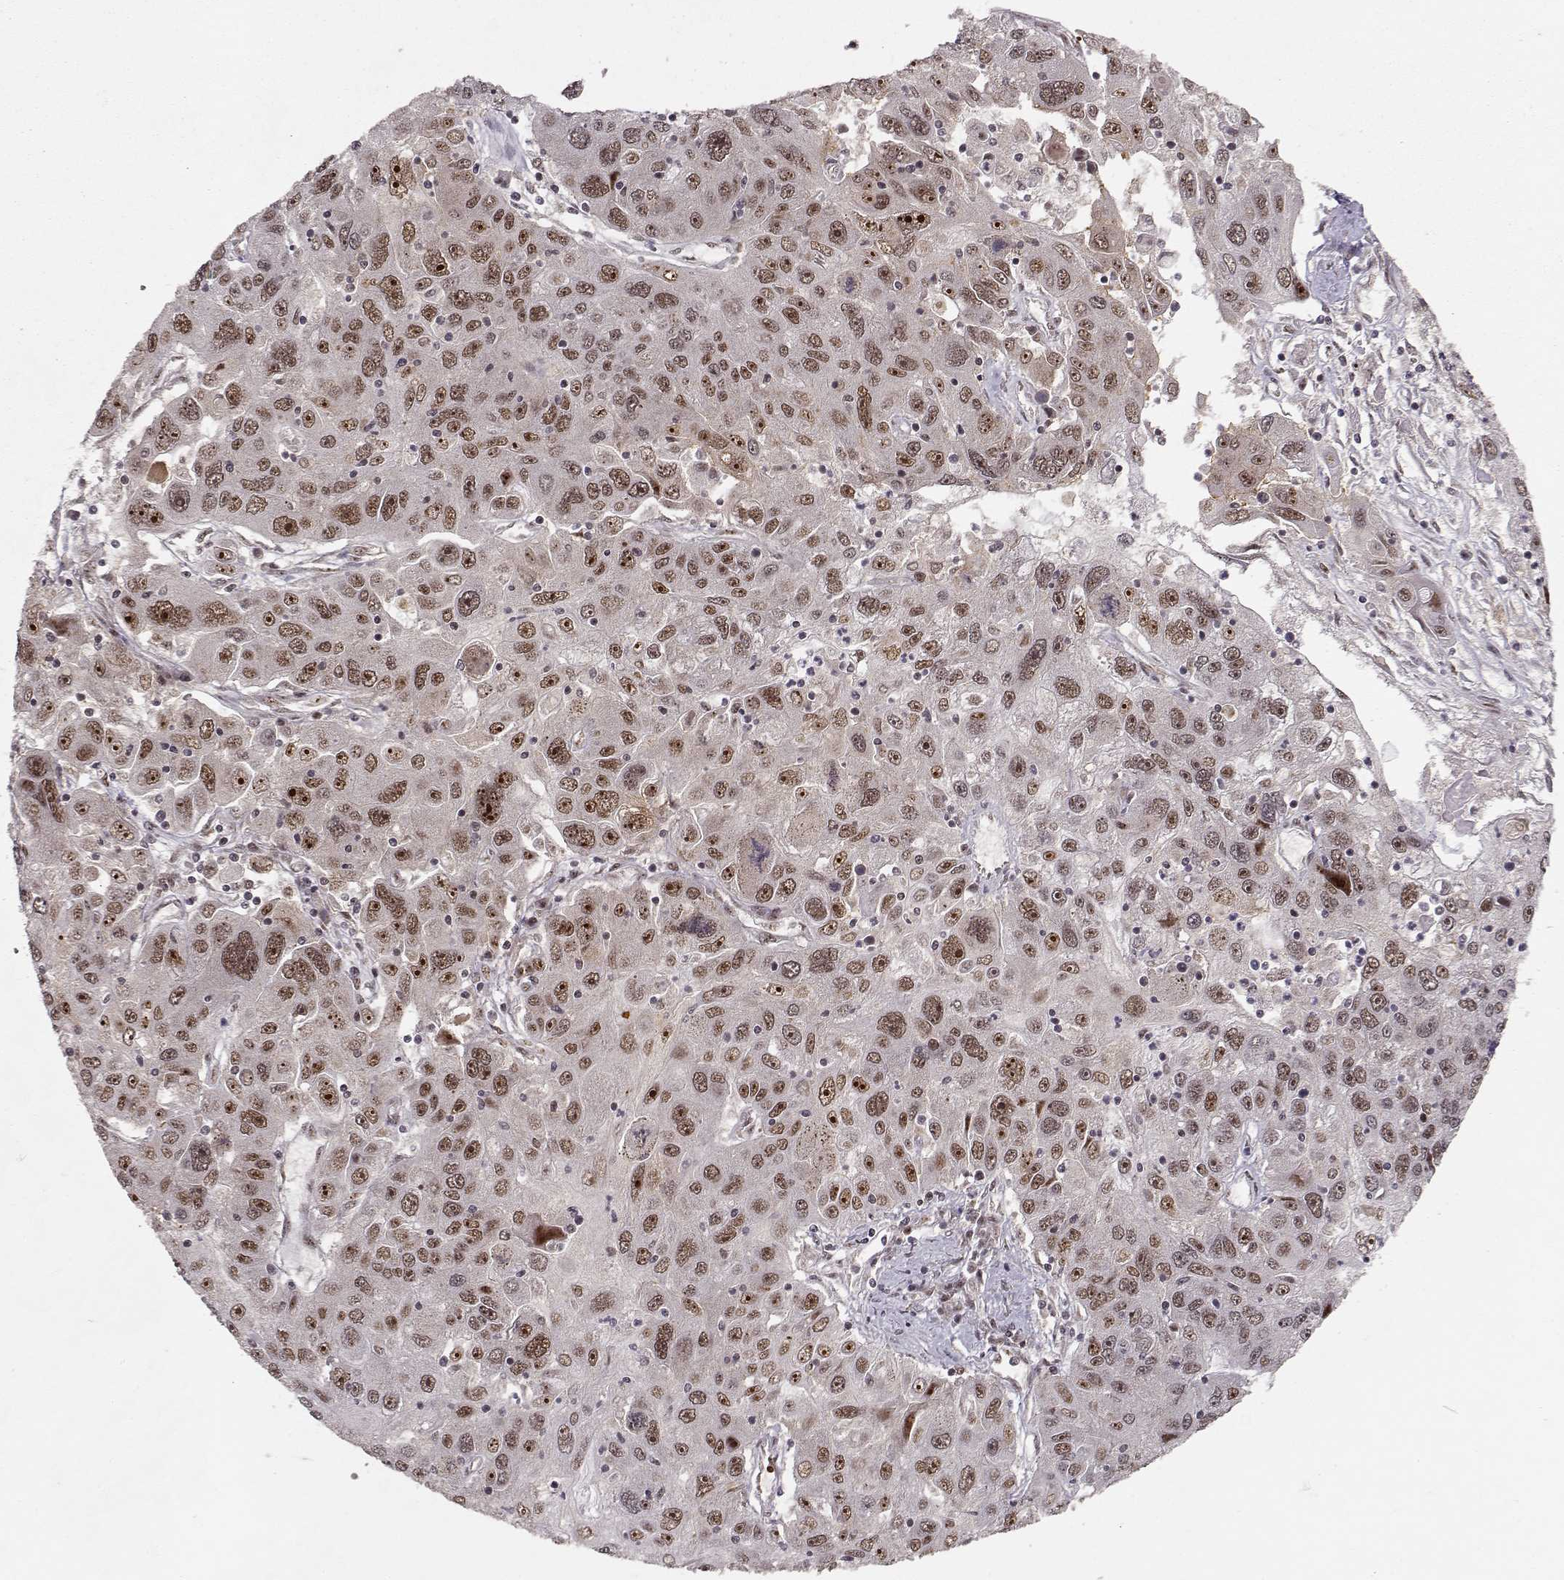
{"staining": {"intensity": "moderate", "quantity": ">75%", "location": "nuclear"}, "tissue": "stomach cancer", "cell_type": "Tumor cells", "image_type": "cancer", "snomed": [{"axis": "morphology", "description": "Adenocarcinoma, NOS"}, {"axis": "topography", "description": "Stomach"}], "caption": "This is an image of immunohistochemistry staining of stomach adenocarcinoma, which shows moderate expression in the nuclear of tumor cells.", "gene": "CSNK2A1", "patient": {"sex": "male", "age": 56}}